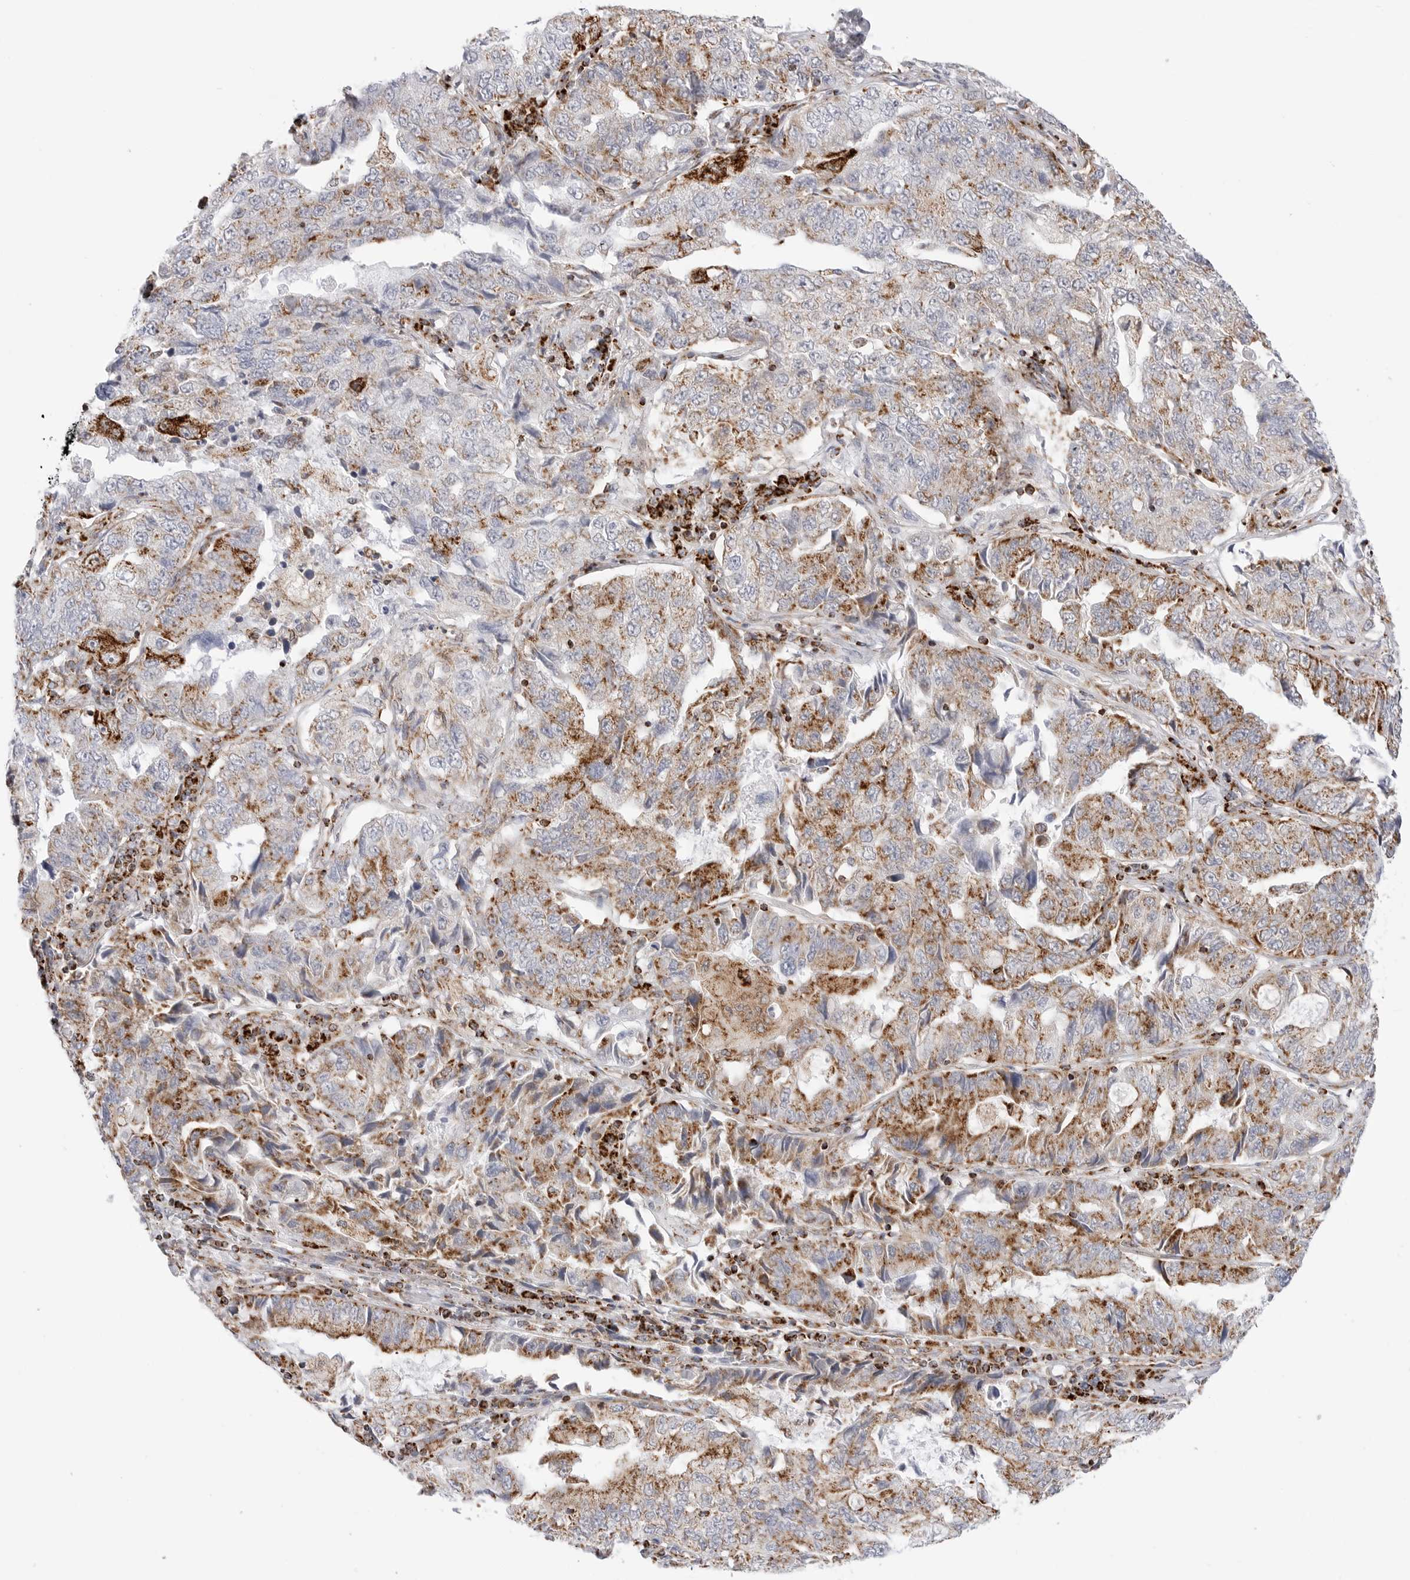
{"staining": {"intensity": "moderate", "quantity": "<25%", "location": "cytoplasmic/membranous"}, "tissue": "lung cancer", "cell_type": "Tumor cells", "image_type": "cancer", "snomed": [{"axis": "morphology", "description": "Adenocarcinoma, NOS"}, {"axis": "topography", "description": "Lung"}], "caption": "This micrograph shows adenocarcinoma (lung) stained with immunohistochemistry (IHC) to label a protein in brown. The cytoplasmic/membranous of tumor cells show moderate positivity for the protein. Nuclei are counter-stained blue.", "gene": "ATP5IF1", "patient": {"sex": "female", "age": 51}}